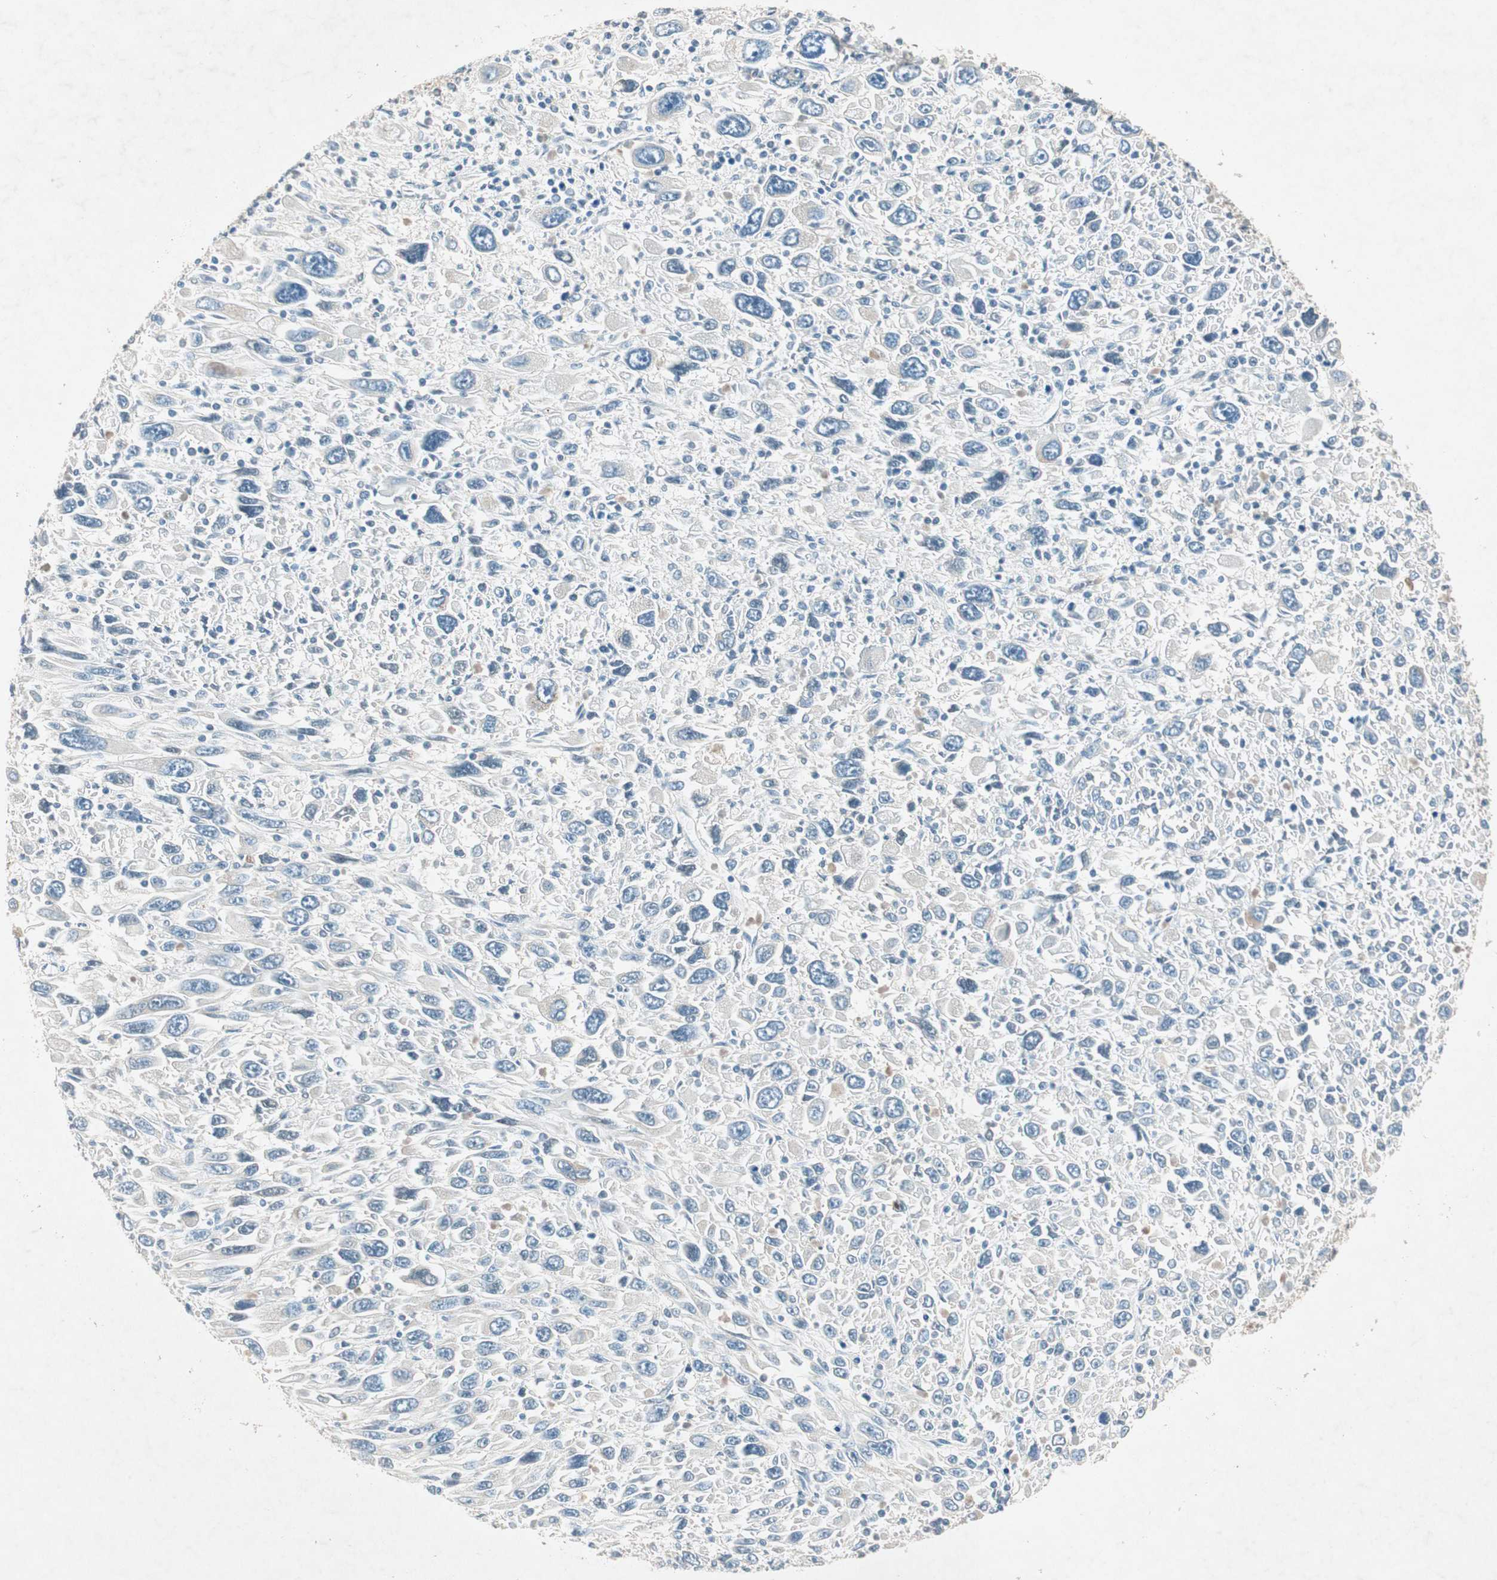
{"staining": {"intensity": "negative", "quantity": "none", "location": "none"}, "tissue": "melanoma", "cell_type": "Tumor cells", "image_type": "cancer", "snomed": [{"axis": "morphology", "description": "Malignant melanoma, Metastatic site"}, {"axis": "topography", "description": "Skin"}], "caption": "IHC micrograph of neoplastic tissue: human malignant melanoma (metastatic site) stained with DAB displays no significant protein expression in tumor cells.", "gene": "NKAIN1", "patient": {"sex": "female", "age": 56}}